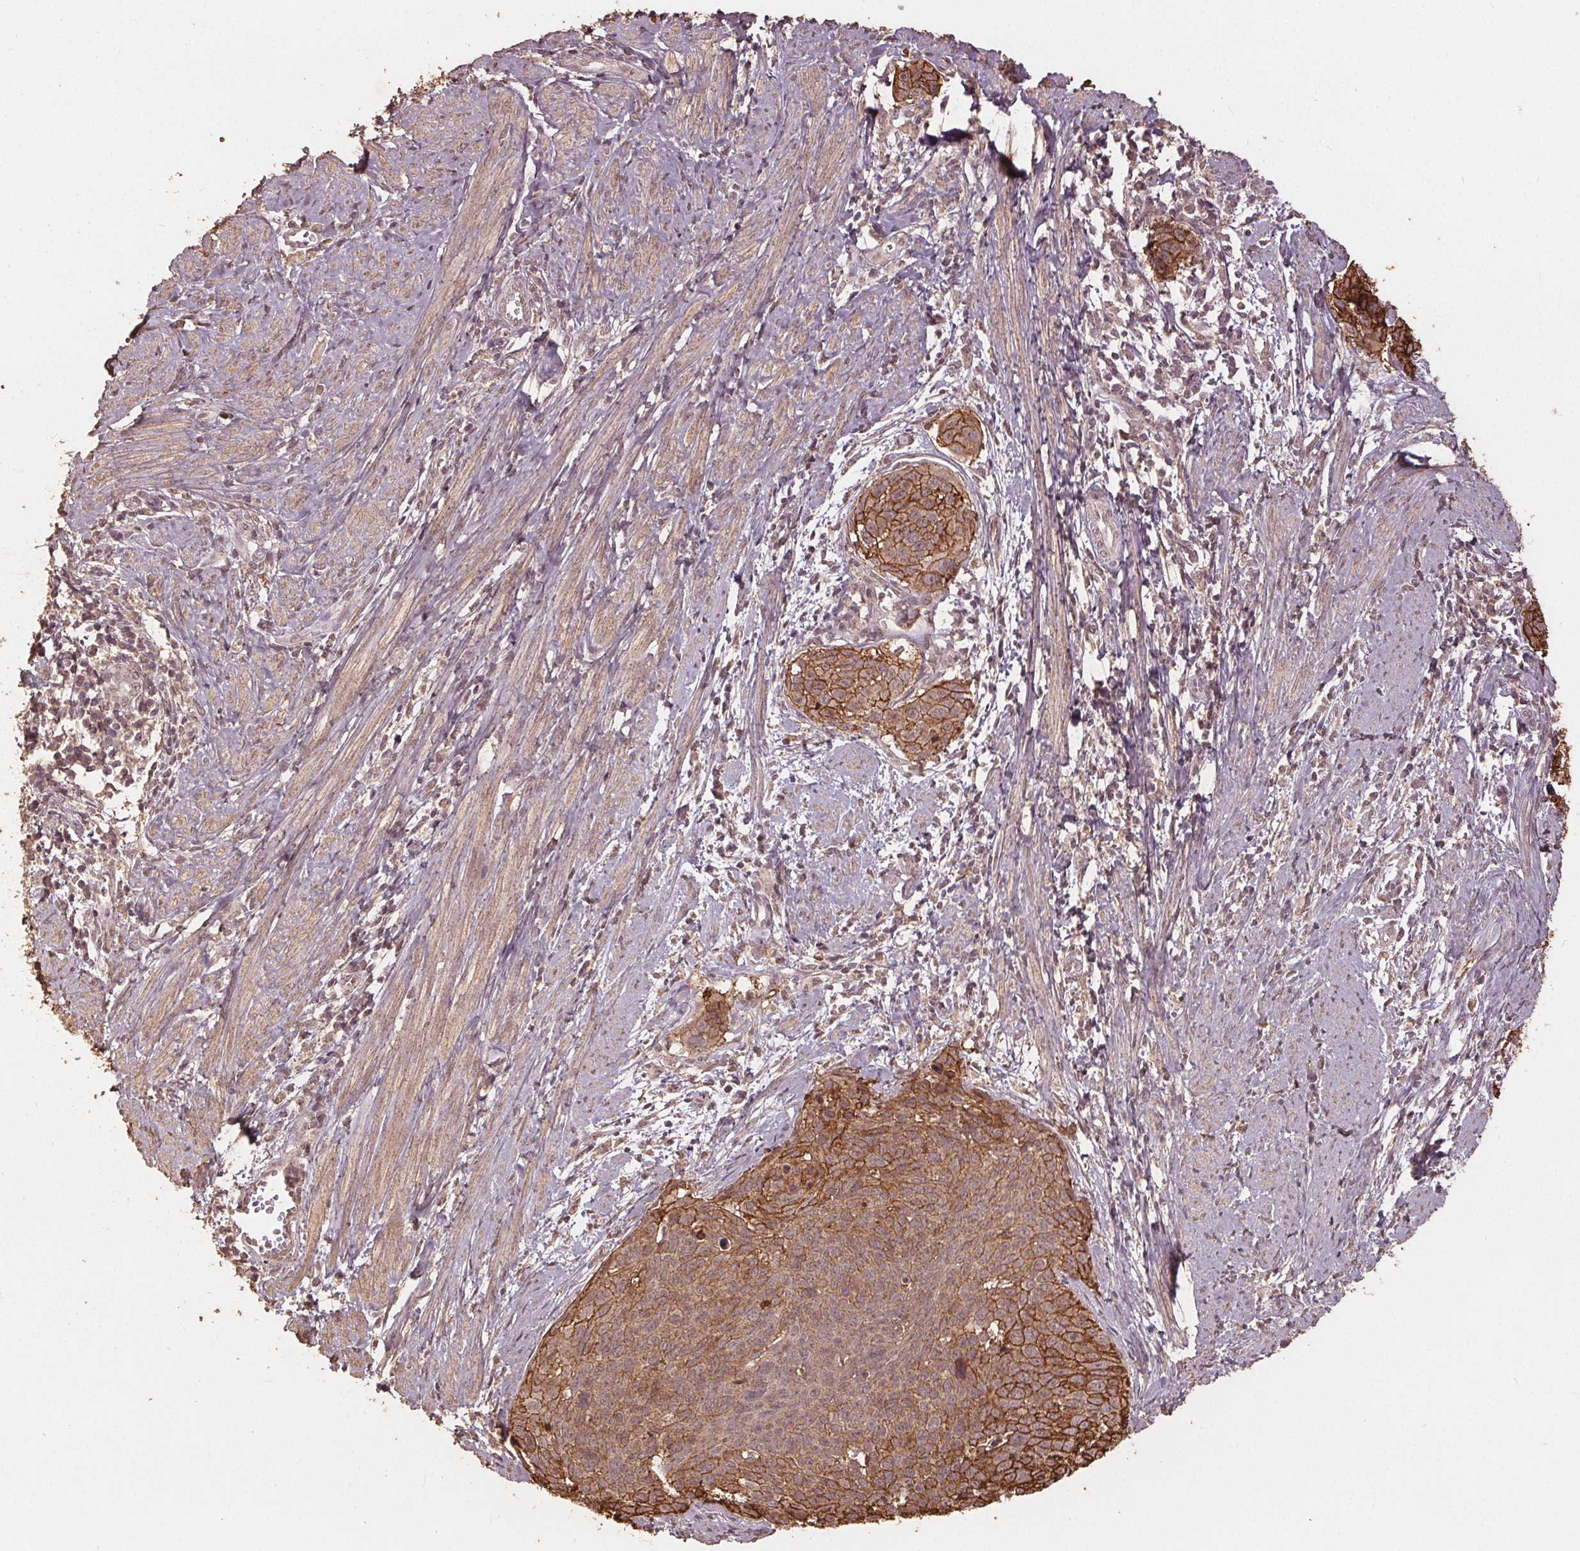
{"staining": {"intensity": "moderate", "quantity": ">75%", "location": "cytoplasmic/membranous"}, "tissue": "cervical cancer", "cell_type": "Tumor cells", "image_type": "cancer", "snomed": [{"axis": "morphology", "description": "Squamous cell carcinoma, NOS"}, {"axis": "topography", "description": "Cervix"}], "caption": "Immunohistochemical staining of cervical squamous cell carcinoma displays medium levels of moderate cytoplasmic/membranous protein staining in approximately >75% of tumor cells.", "gene": "DSG3", "patient": {"sex": "female", "age": 39}}